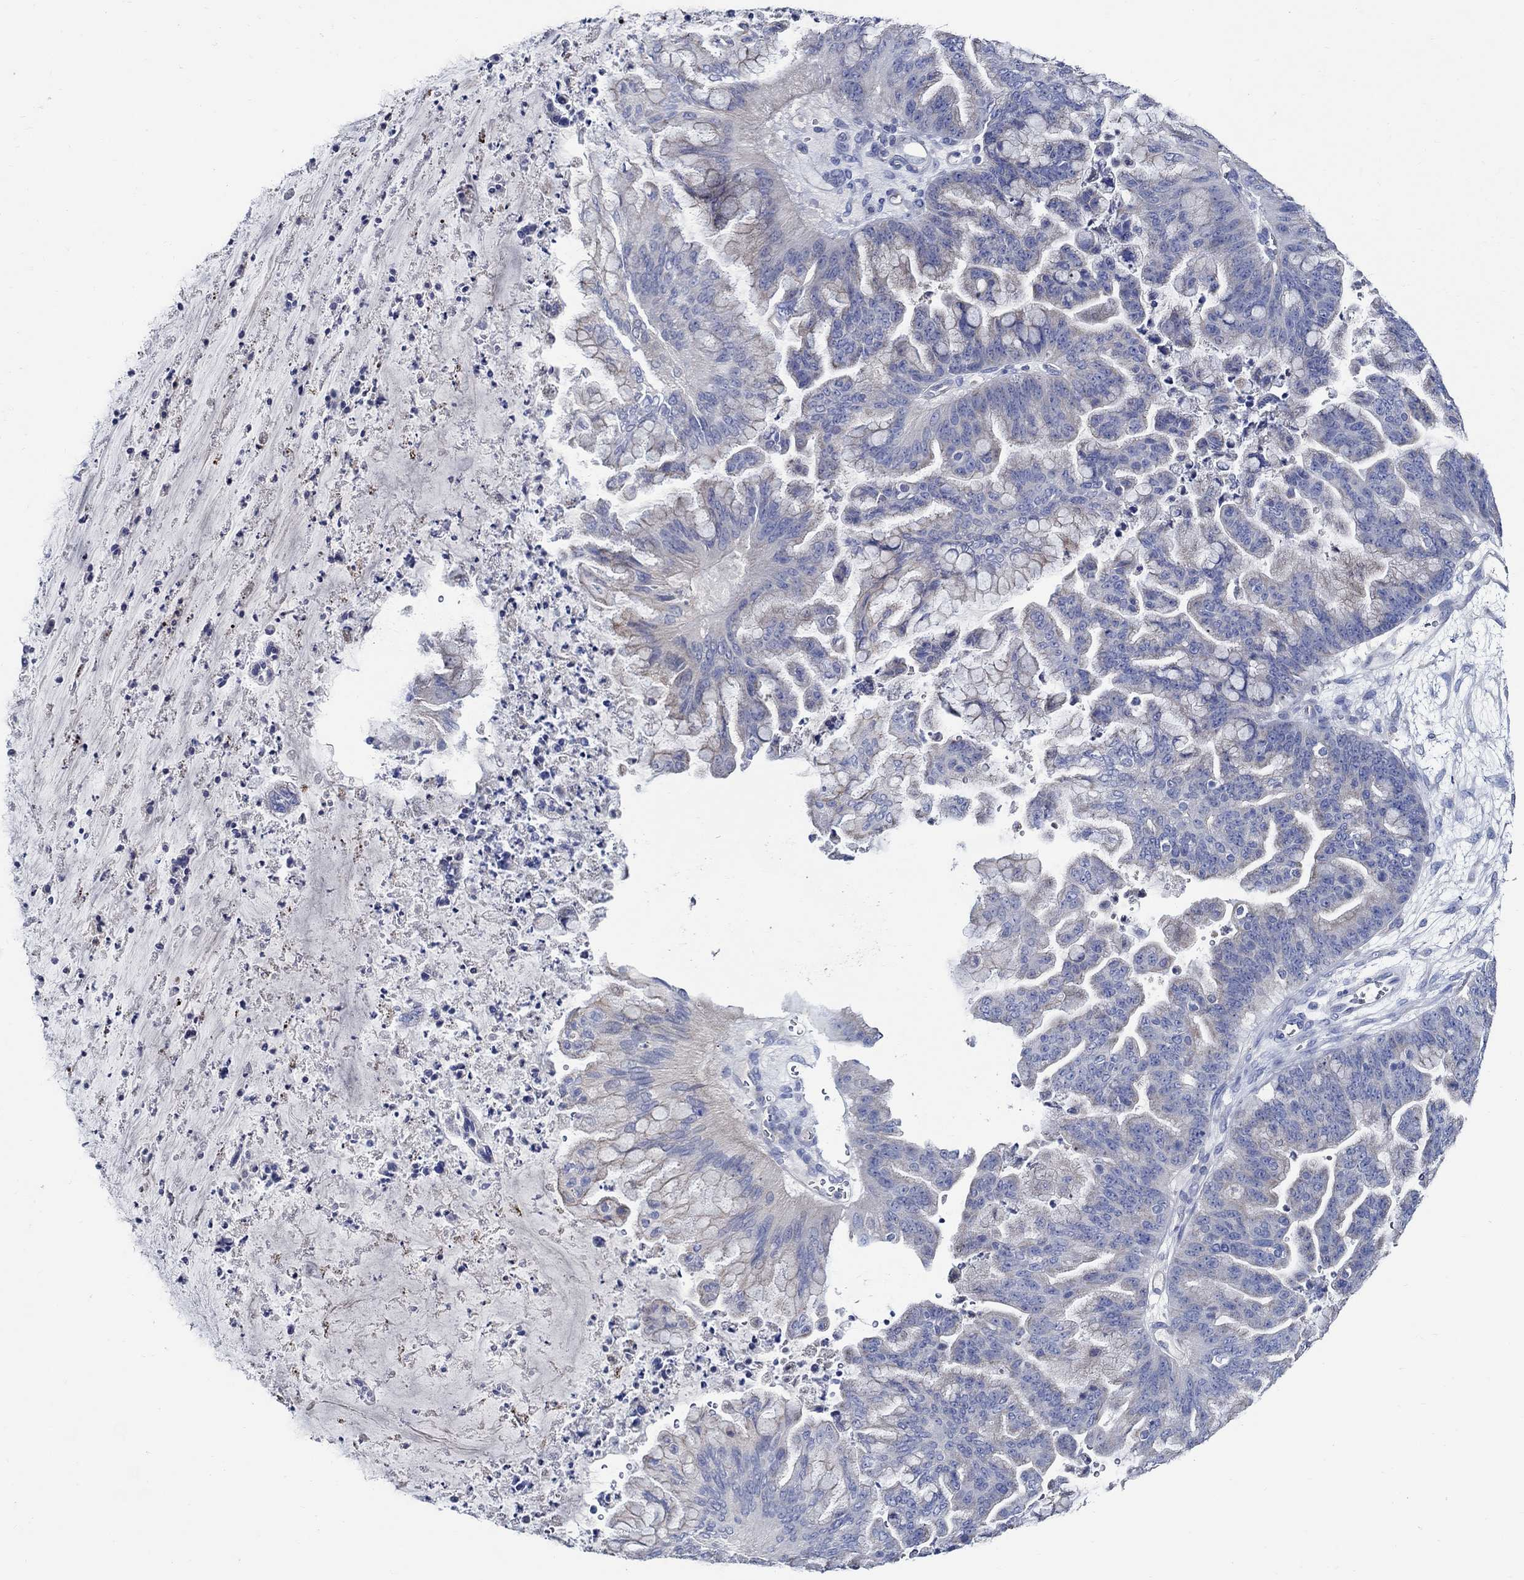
{"staining": {"intensity": "negative", "quantity": "none", "location": "none"}, "tissue": "ovarian cancer", "cell_type": "Tumor cells", "image_type": "cancer", "snomed": [{"axis": "morphology", "description": "Cystadenocarcinoma, mucinous, NOS"}, {"axis": "topography", "description": "Ovary"}], "caption": "There is no significant staining in tumor cells of ovarian cancer.", "gene": "SKOR1", "patient": {"sex": "female", "age": 67}}